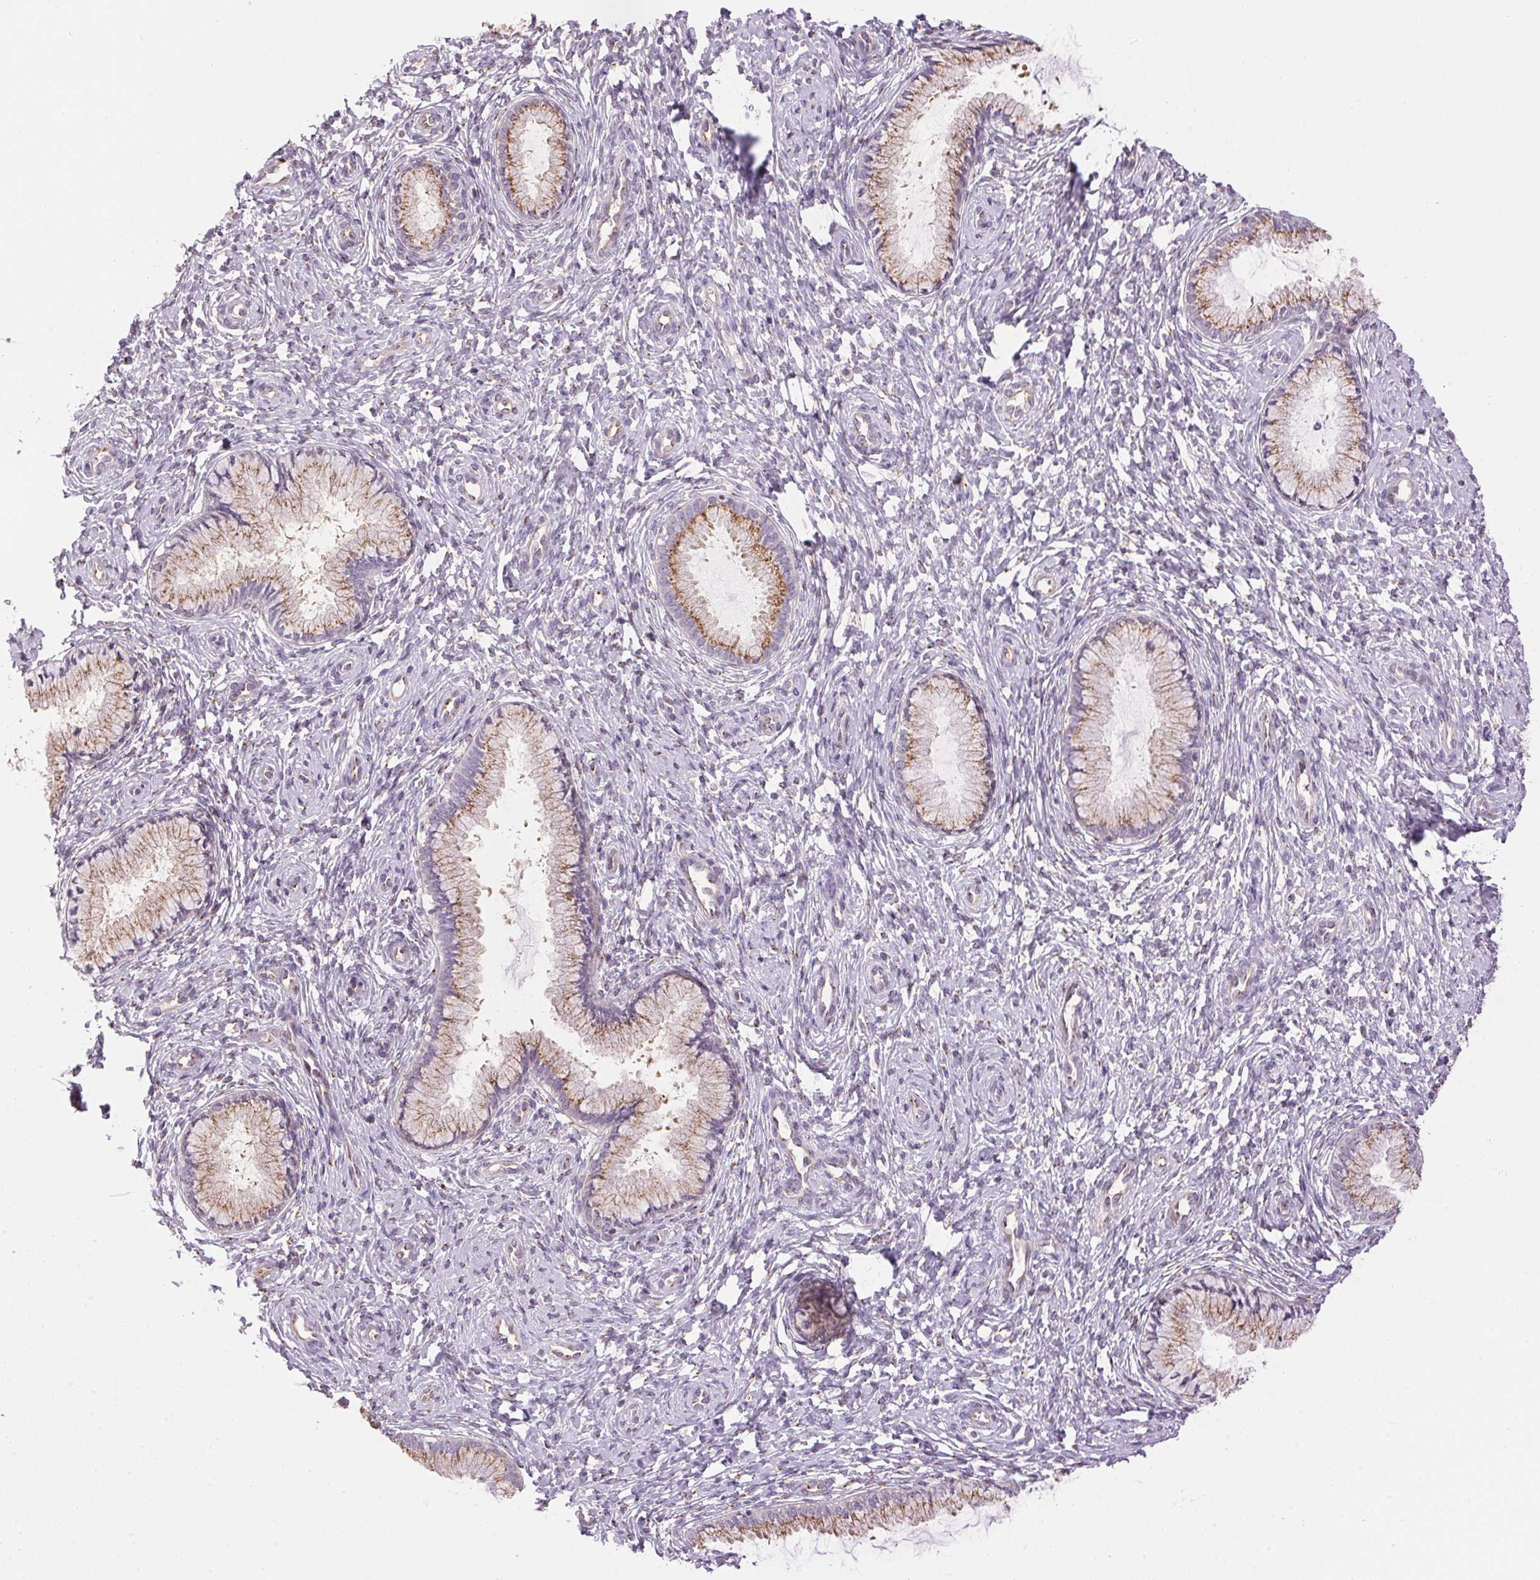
{"staining": {"intensity": "moderate", "quantity": "25%-75%", "location": "cytoplasmic/membranous"}, "tissue": "cervix", "cell_type": "Glandular cells", "image_type": "normal", "snomed": [{"axis": "morphology", "description": "Normal tissue, NOS"}, {"axis": "topography", "description": "Cervix"}], "caption": "Immunohistochemical staining of benign human cervix exhibits moderate cytoplasmic/membranous protein staining in about 25%-75% of glandular cells. (IHC, brightfield microscopy, high magnification).", "gene": "GOLPH3", "patient": {"sex": "female", "age": 37}}